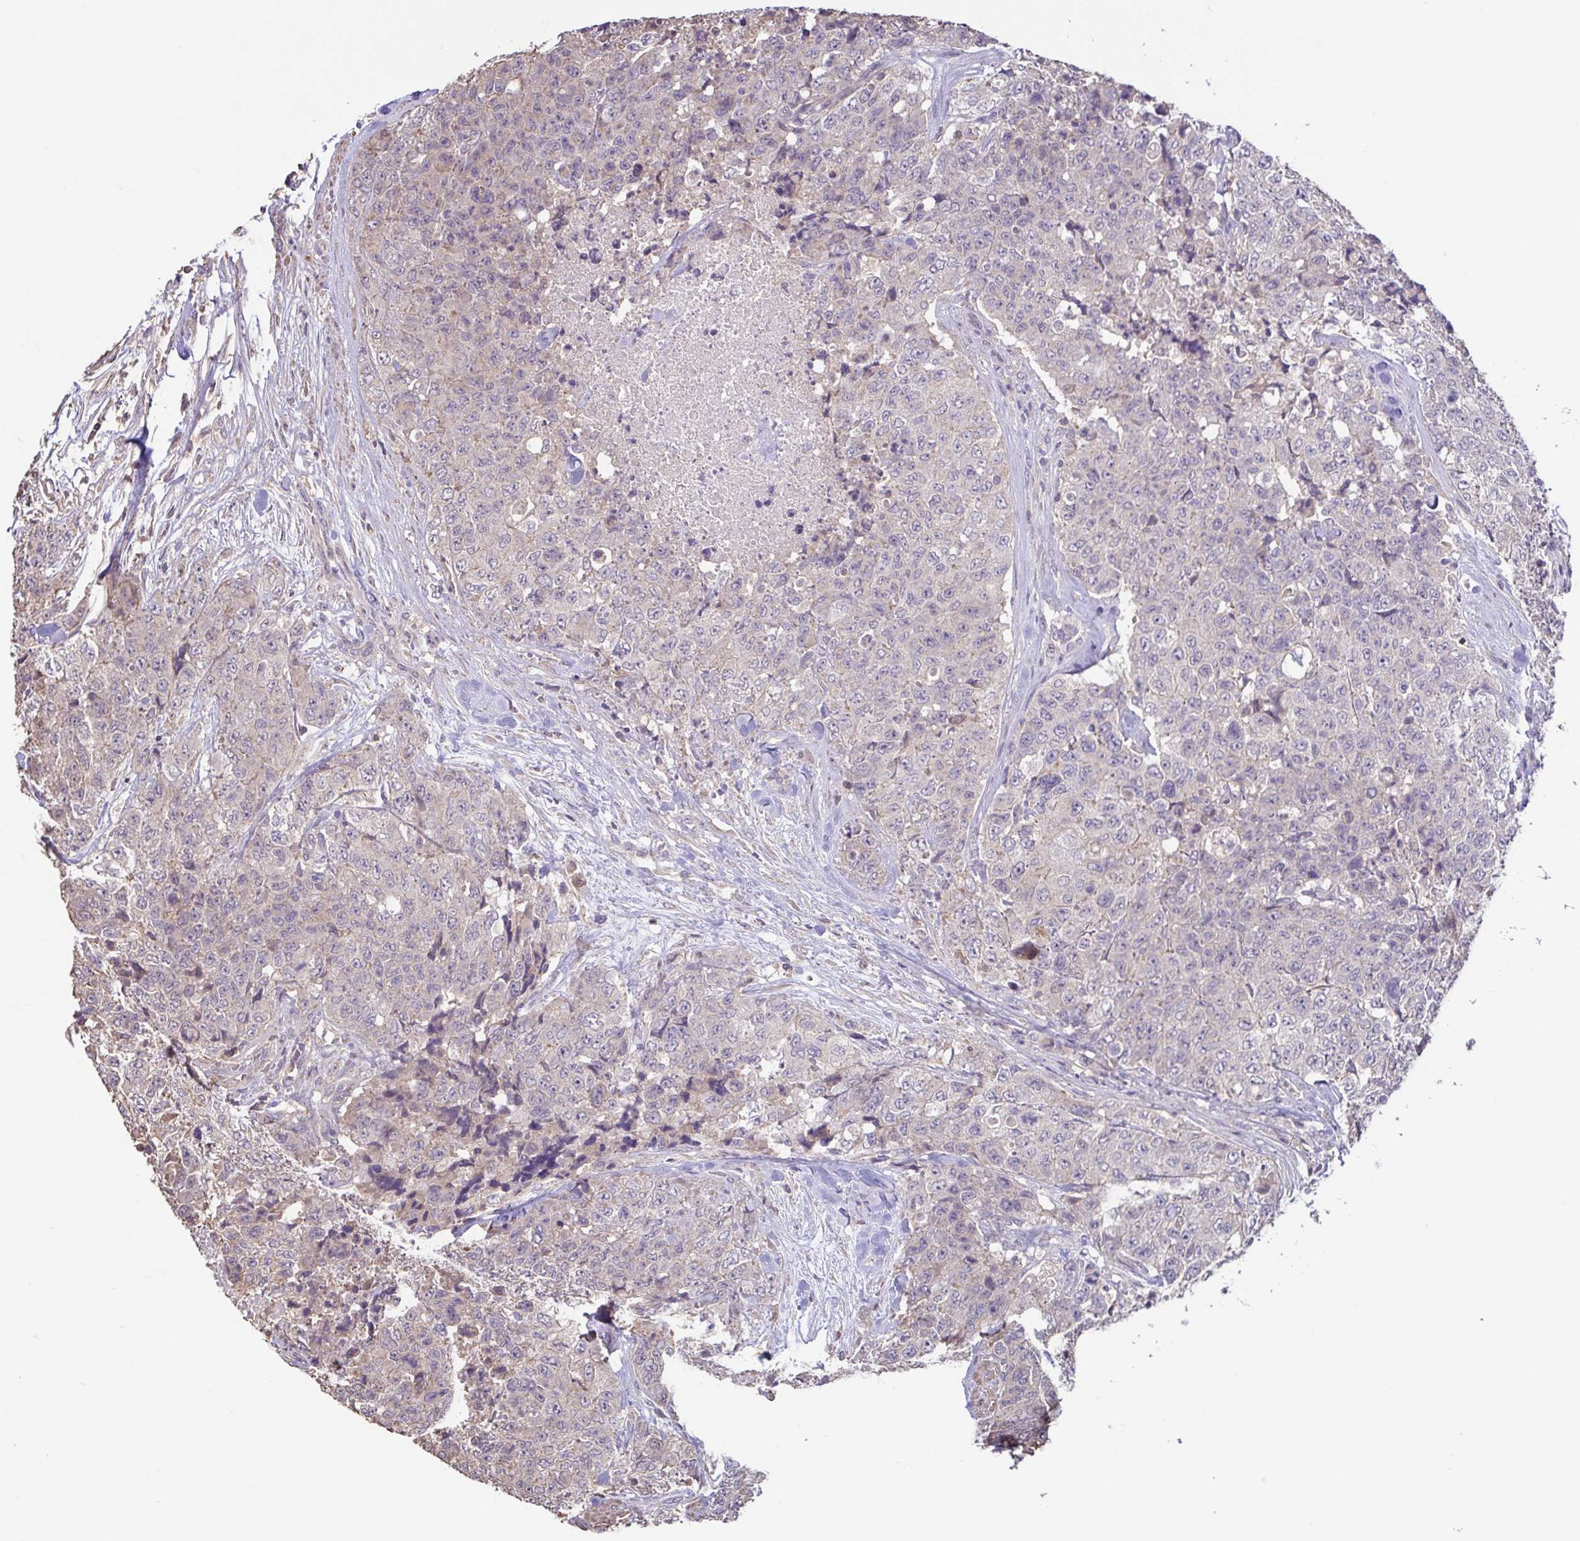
{"staining": {"intensity": "negative", "quantity": "none", "location": "none"}, "tissue": "urothelial cancer", "cell_type": "Tumor cells", "image_type": "cancer", "snomed": [{"axis": "morphology", "description": "Urothelial carcinoma, High grade"}, {"axis": "topography", "description": "Urinary bladder"}], "caption": "Protein analysis of high-grade urothelial carcinoma demonstrates no significant staining in tumor cells.", "gene": "ACTRT2", "patient": {"sex": "female", "age": 78}}